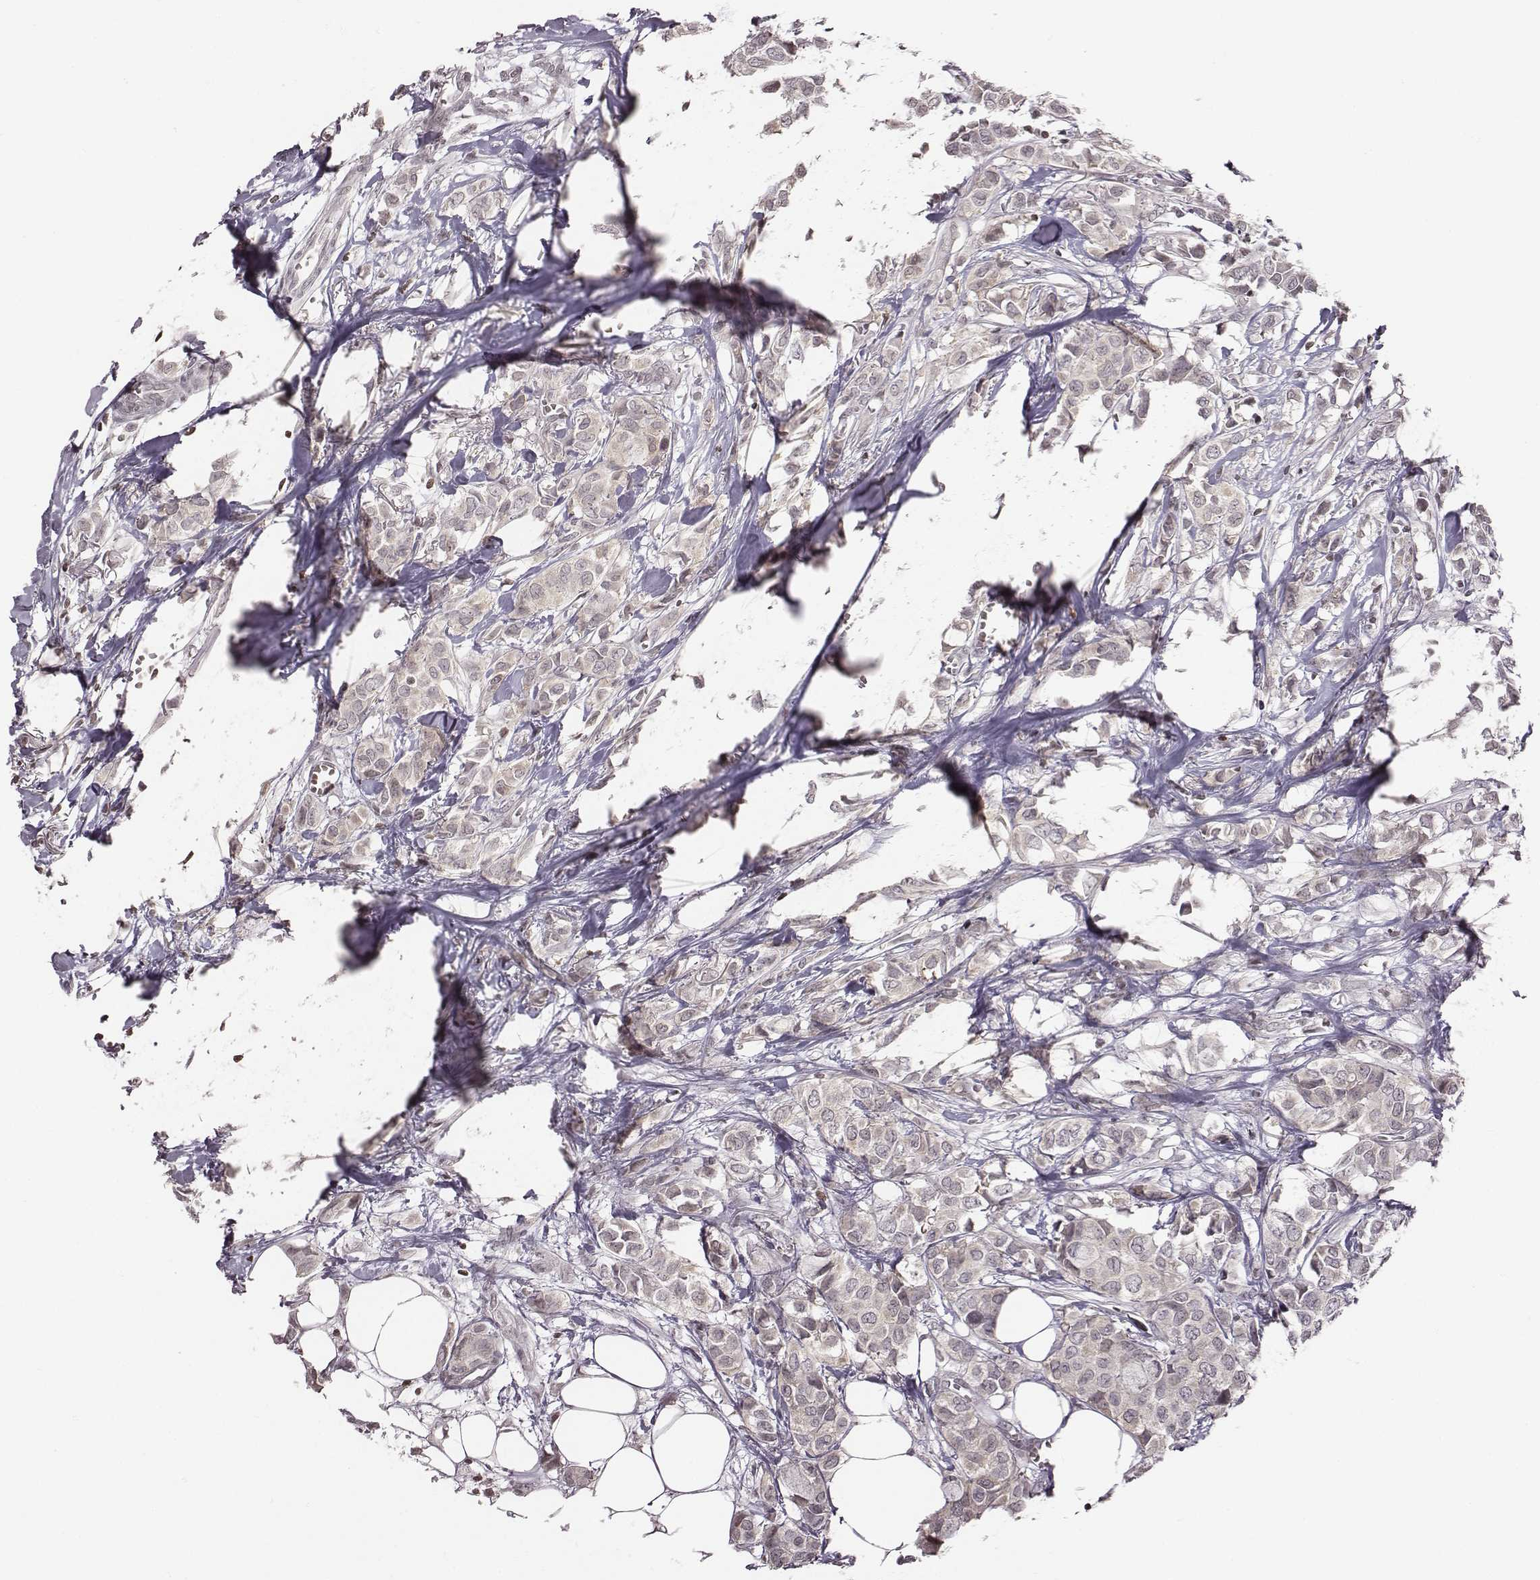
{"staining": {"intensity": "negative", "quantity": "none", "location": "none"}, "tissue": "breast cancer", "cell_type": "Tumor cells", "image_type": "cancer", "snomed": [{"axis": "morphology", "description": "Duct carcinoma"}, {"axis": "topography", "description": "Breast"}], "caption": "IHC of breast infiltrating ductal carcinoma displays no positivity in tumor cells. Nuclei are stained in blue.", "gene": "GRM4", "patient": {"sex": "female", "age": 85}}